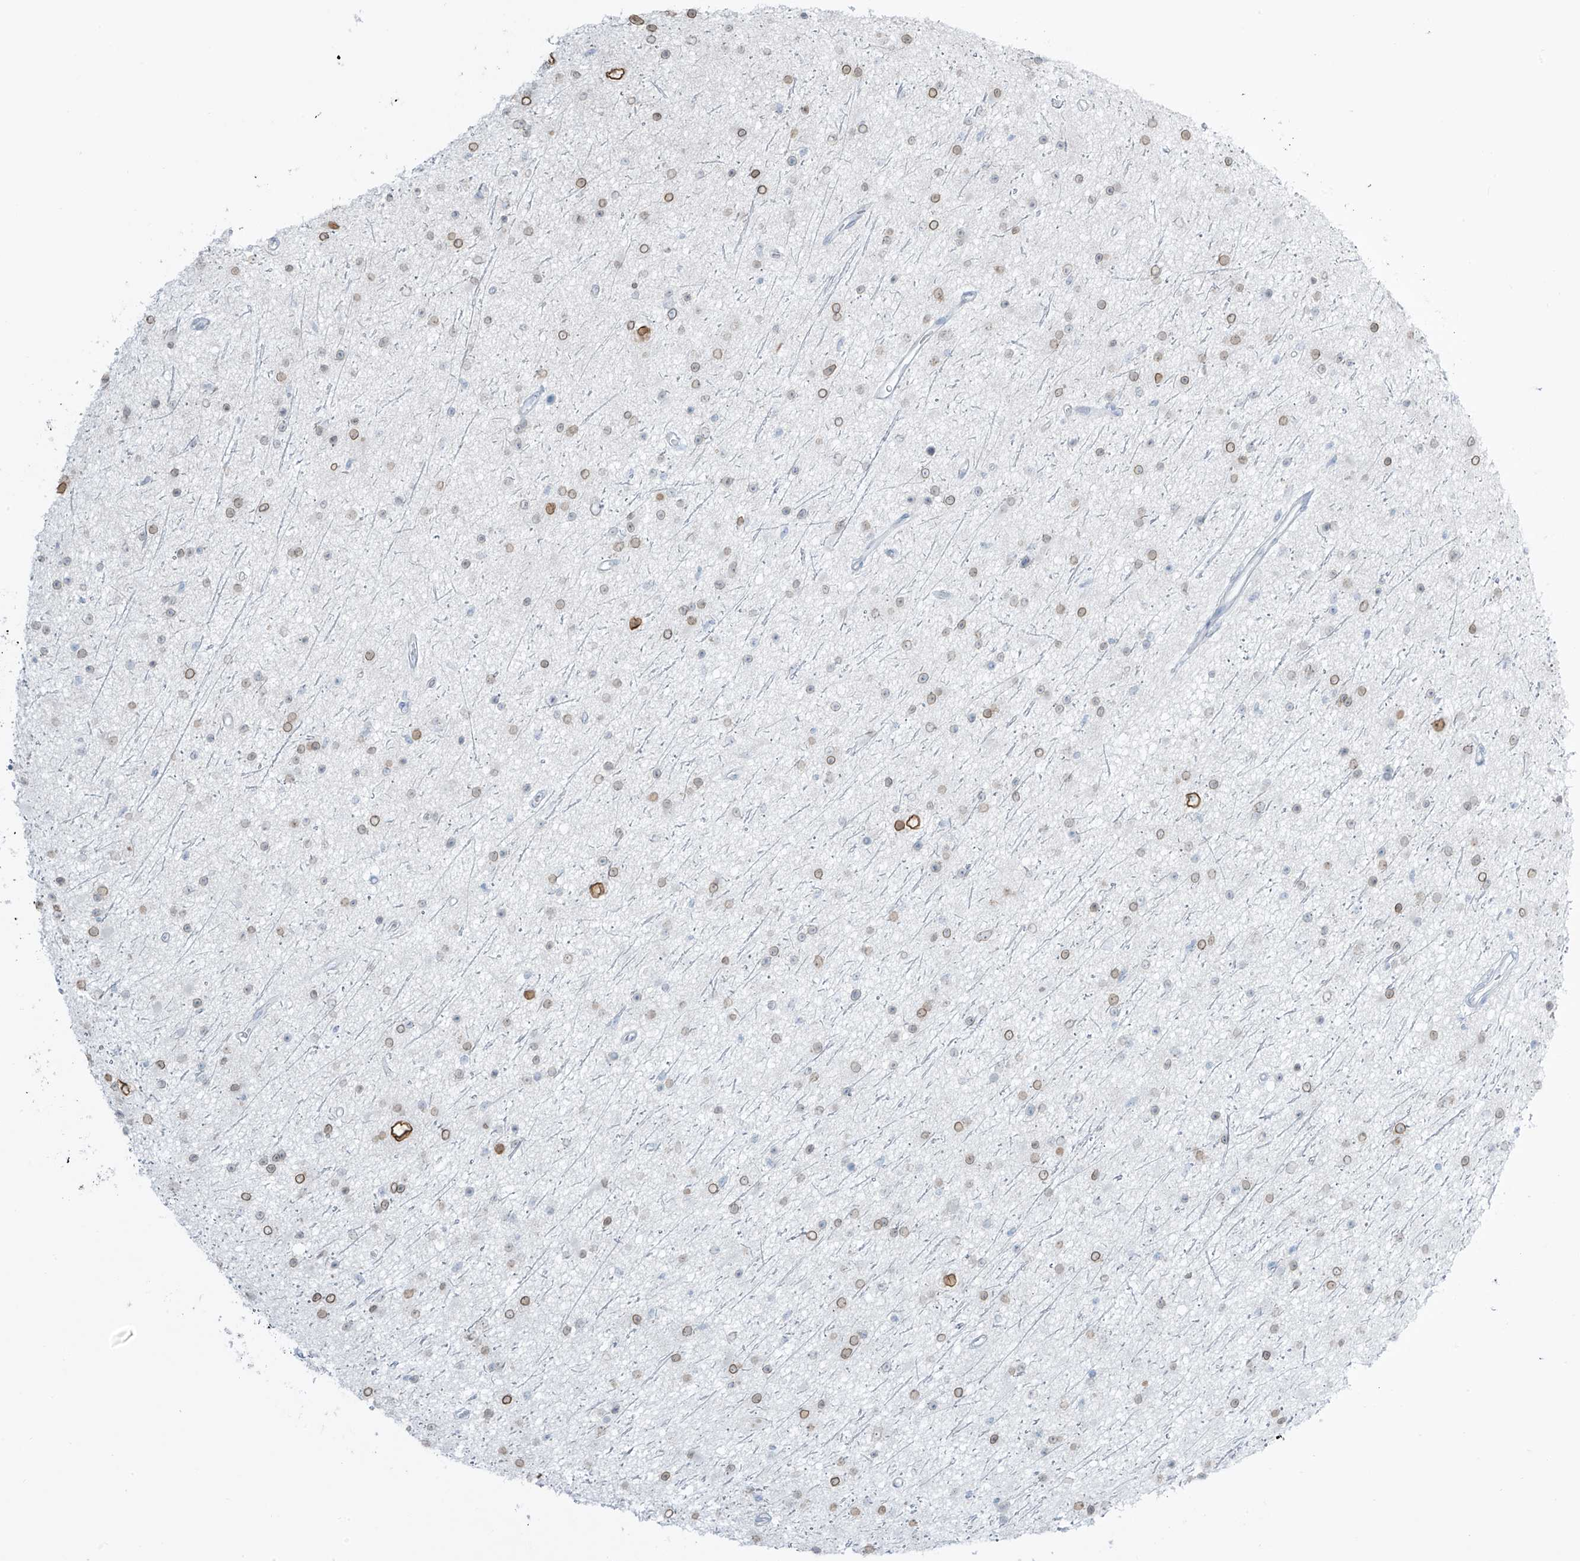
{"staining": {"intensity": "weak", "quantity": ">75%", "location": "nuclear"}, "tissue": "glioma", "cell_type": "Tumor cells", "image_type": "cancer", "snomed": [{"axis": "morphology", "description": "Glioma, malignant, Low grade"}, {"axis": "topography", "description": "Cerebral cortex"}], "caption": "Human malignant glioma (low-grade) stained with a protein marker exhibits weak staining in tumor cells.", "gene": "PRDM6", "patient": {"sex": "female", "age": 39}}